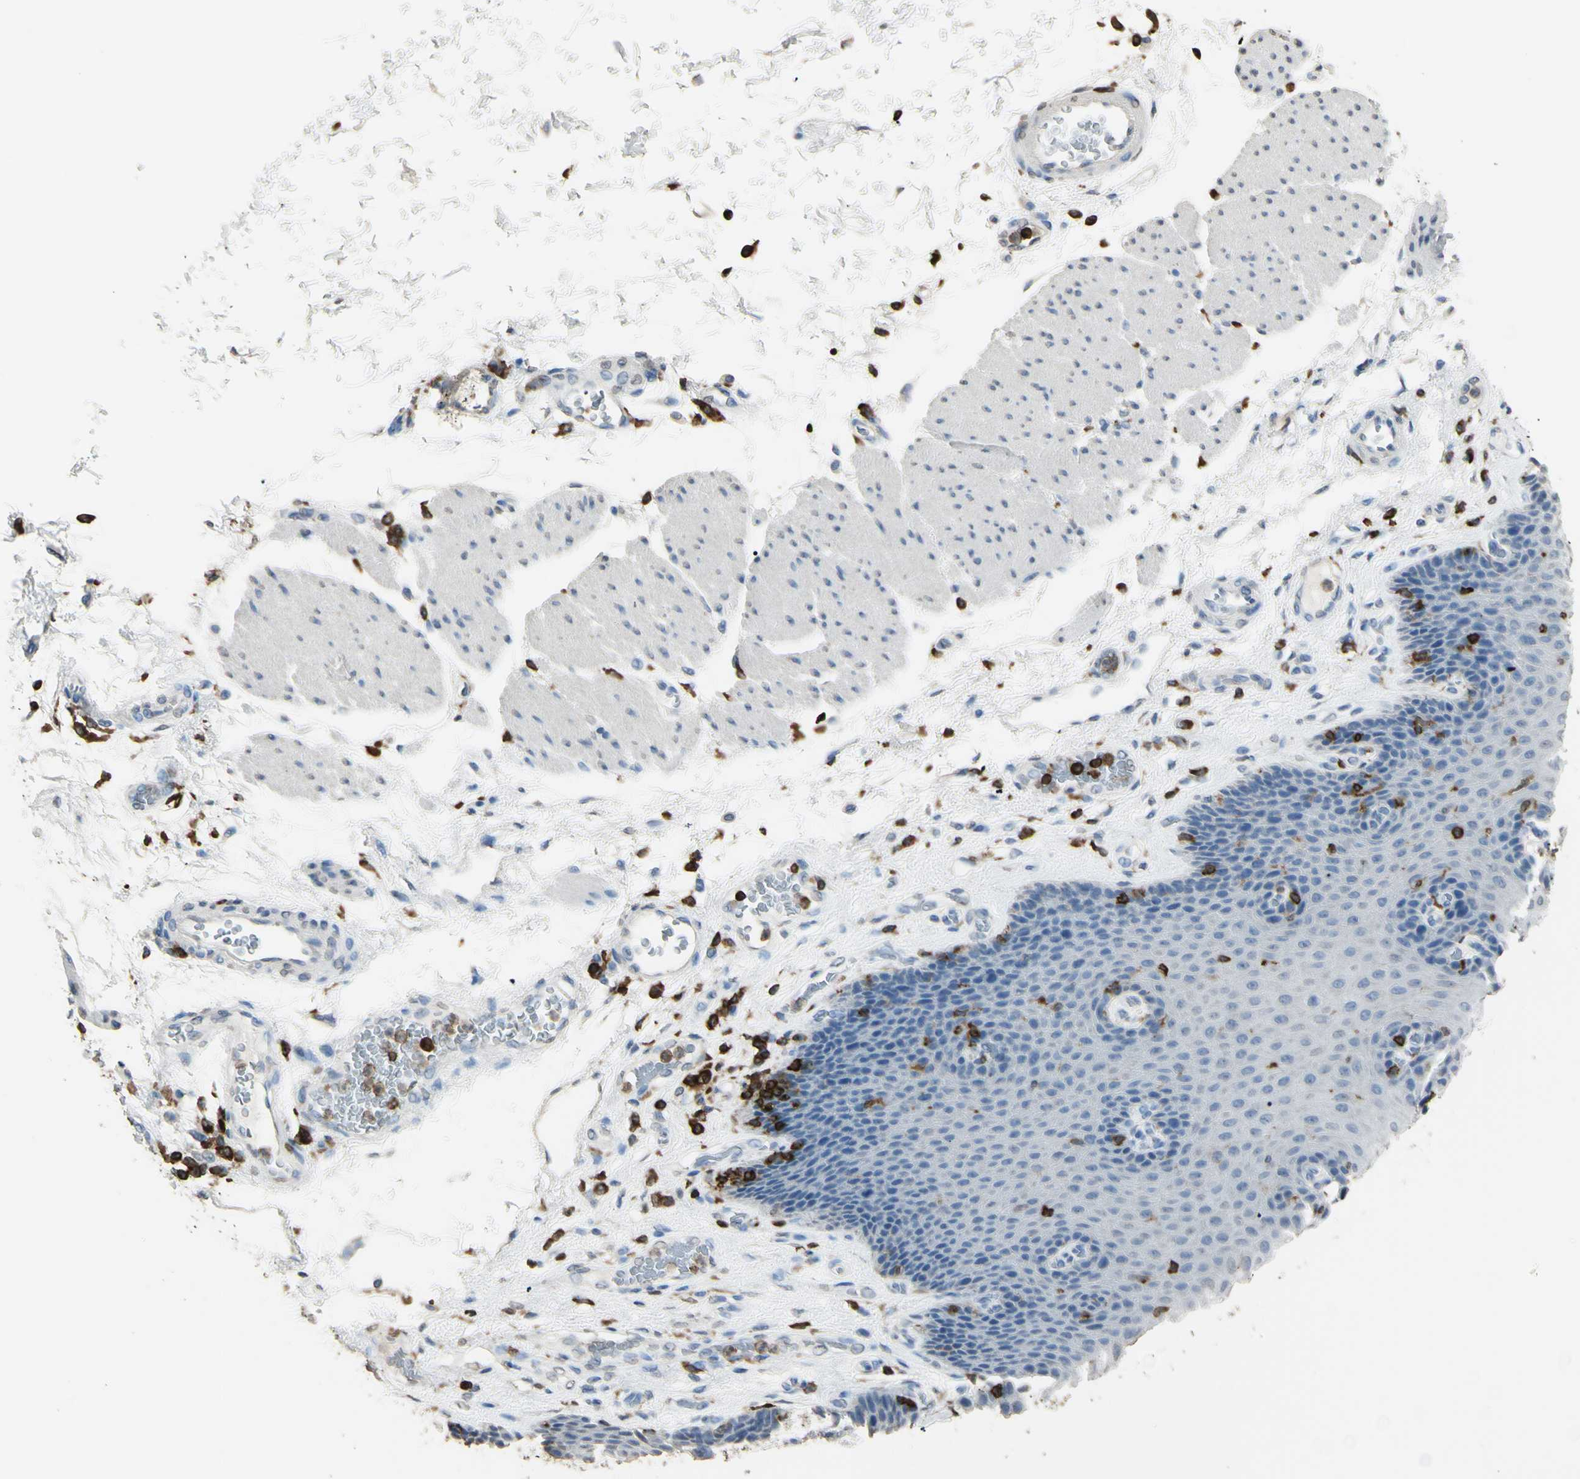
{"staining": {"intensity": "negative", "quantity": "none", "location": "none"}, "tissue": "esophagus", "cell_type": "Squamous epithelial cells", "image_type": "normal", "snomed": [{"axis": "morphology", "description": "Normal tissue, NOS"}, {"axis": "topography", "description": "Esophagus"}], "caption": "Immunohistochemistry (IHC) histopathology image of unremarkable esophagus: human esophagus stained with DAB (3,3'-diaminobenzidine) shows no significant protein positivity in squamous epithelial cells. Nuclei are stained in blue.", "gene": "PSTPIP1", "patient": {"sex": "female", "age": 72}}